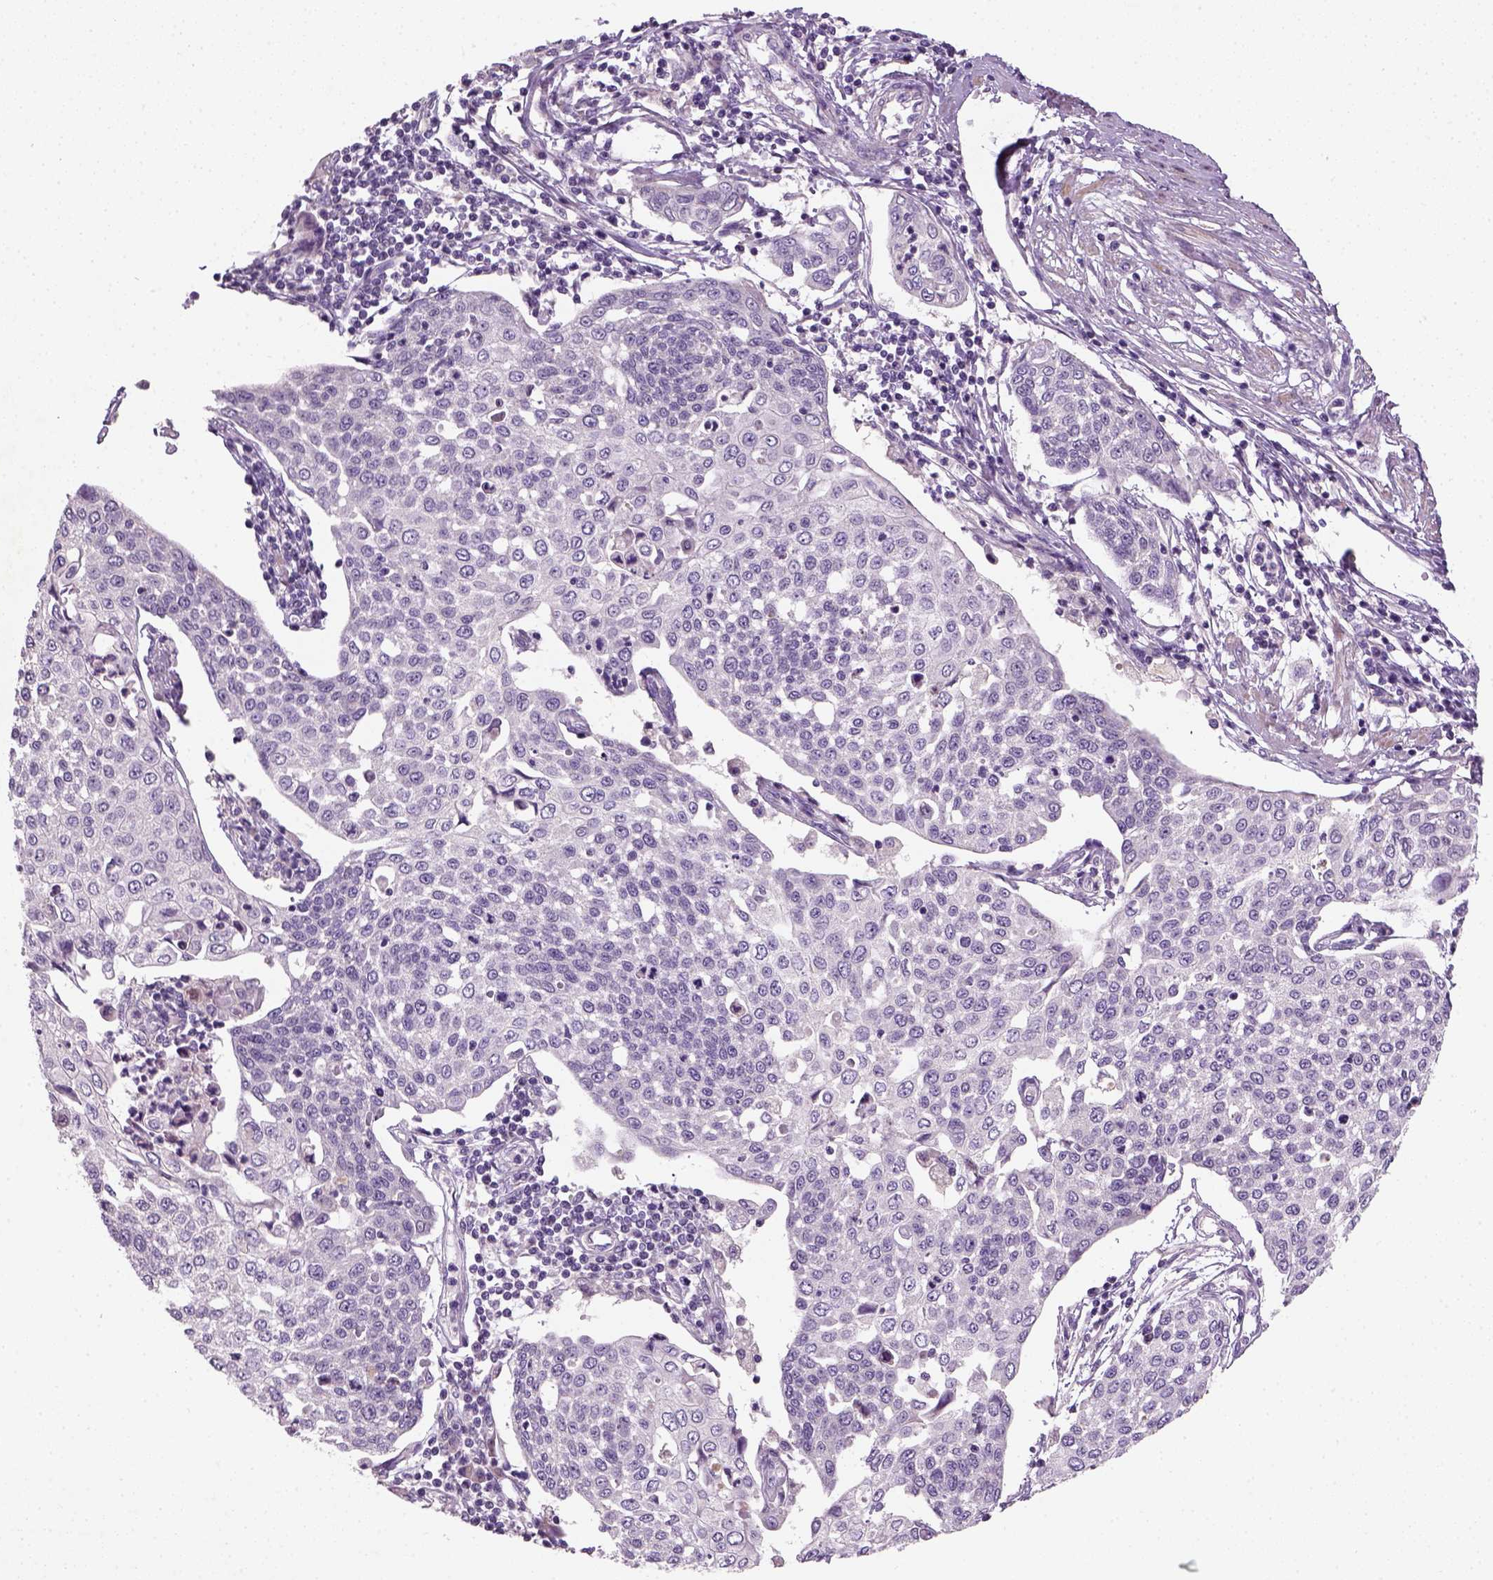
{"staining": {"intensity": "negative", "quantity": "none", "location": "none"}, "tissue": "cervical cancer", "cell_type": "Tumor cells", "image_type": "cancer", "snomed": [{"axis": "morphology", "description": "Squamous cell carcinoma, NOS"}, {"axis": "topography", "description": "Cervix"}], "caption": "DAB immunohistochemical staining of cervical cancer (squamous cell carcinoma) shows no significant expression in tumor cells.", "gene": "NUDT6", "patient": {"sex": "female", "age": 34}}